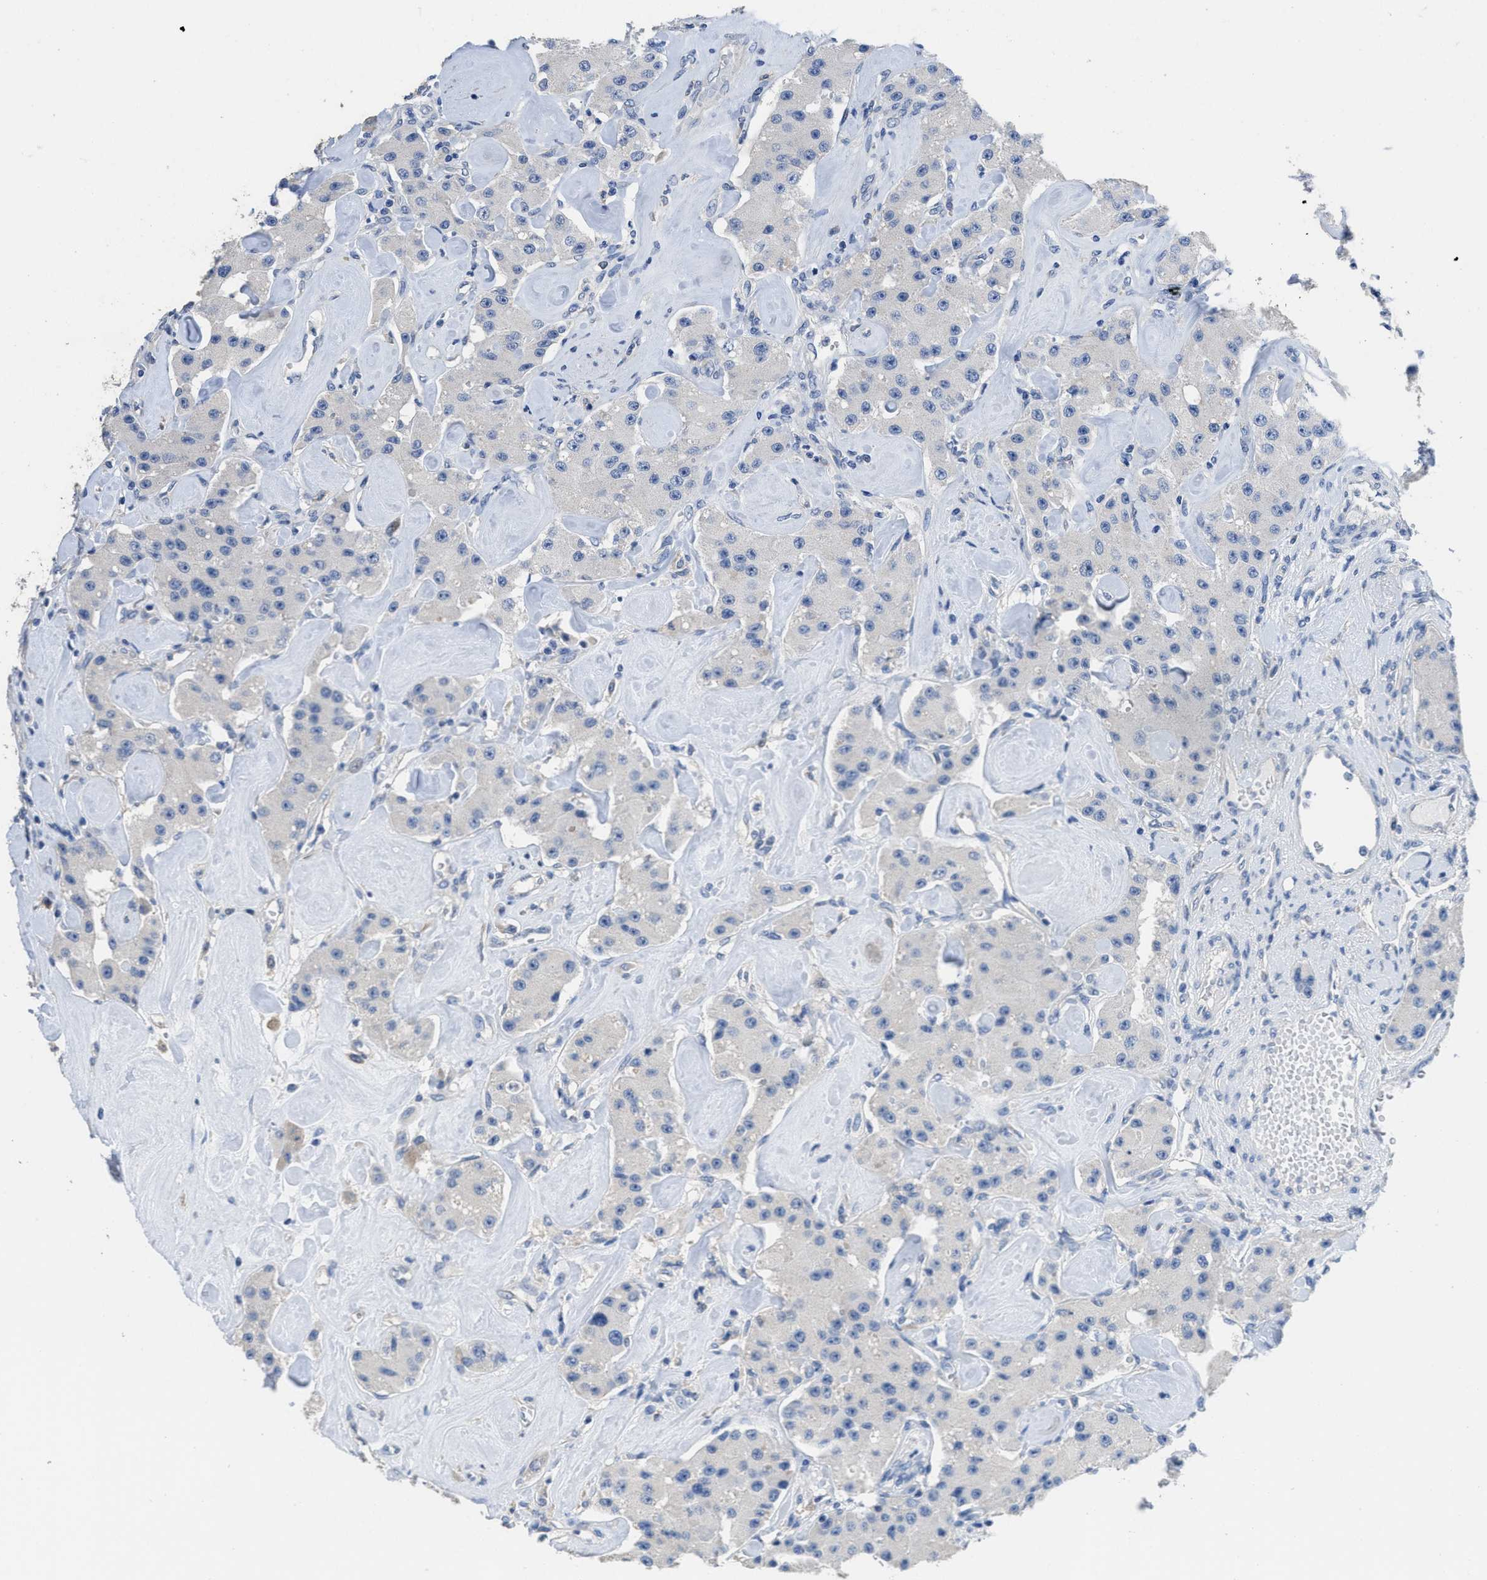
{"staining": {"intensity": "negative", "quantity": "none", "location": "none"}, "tissue": "carcinoid", "cell_type": "Tumor cells", "image_type": "cancer", "snomed": [{"axis": "morphology", "description": "Carcinoid, malignant, NOS"}, {"axis": "topography", "description": "Pancreas"}], "caption": "The immunohistochemistry (IHC) image has no significant staining in tumor cells of malignant carcinoid tissue. (DAB IHC with hematoxylin counter stain).", "gene": "CA9", "patient": {"sex": "male", "age": 41}}